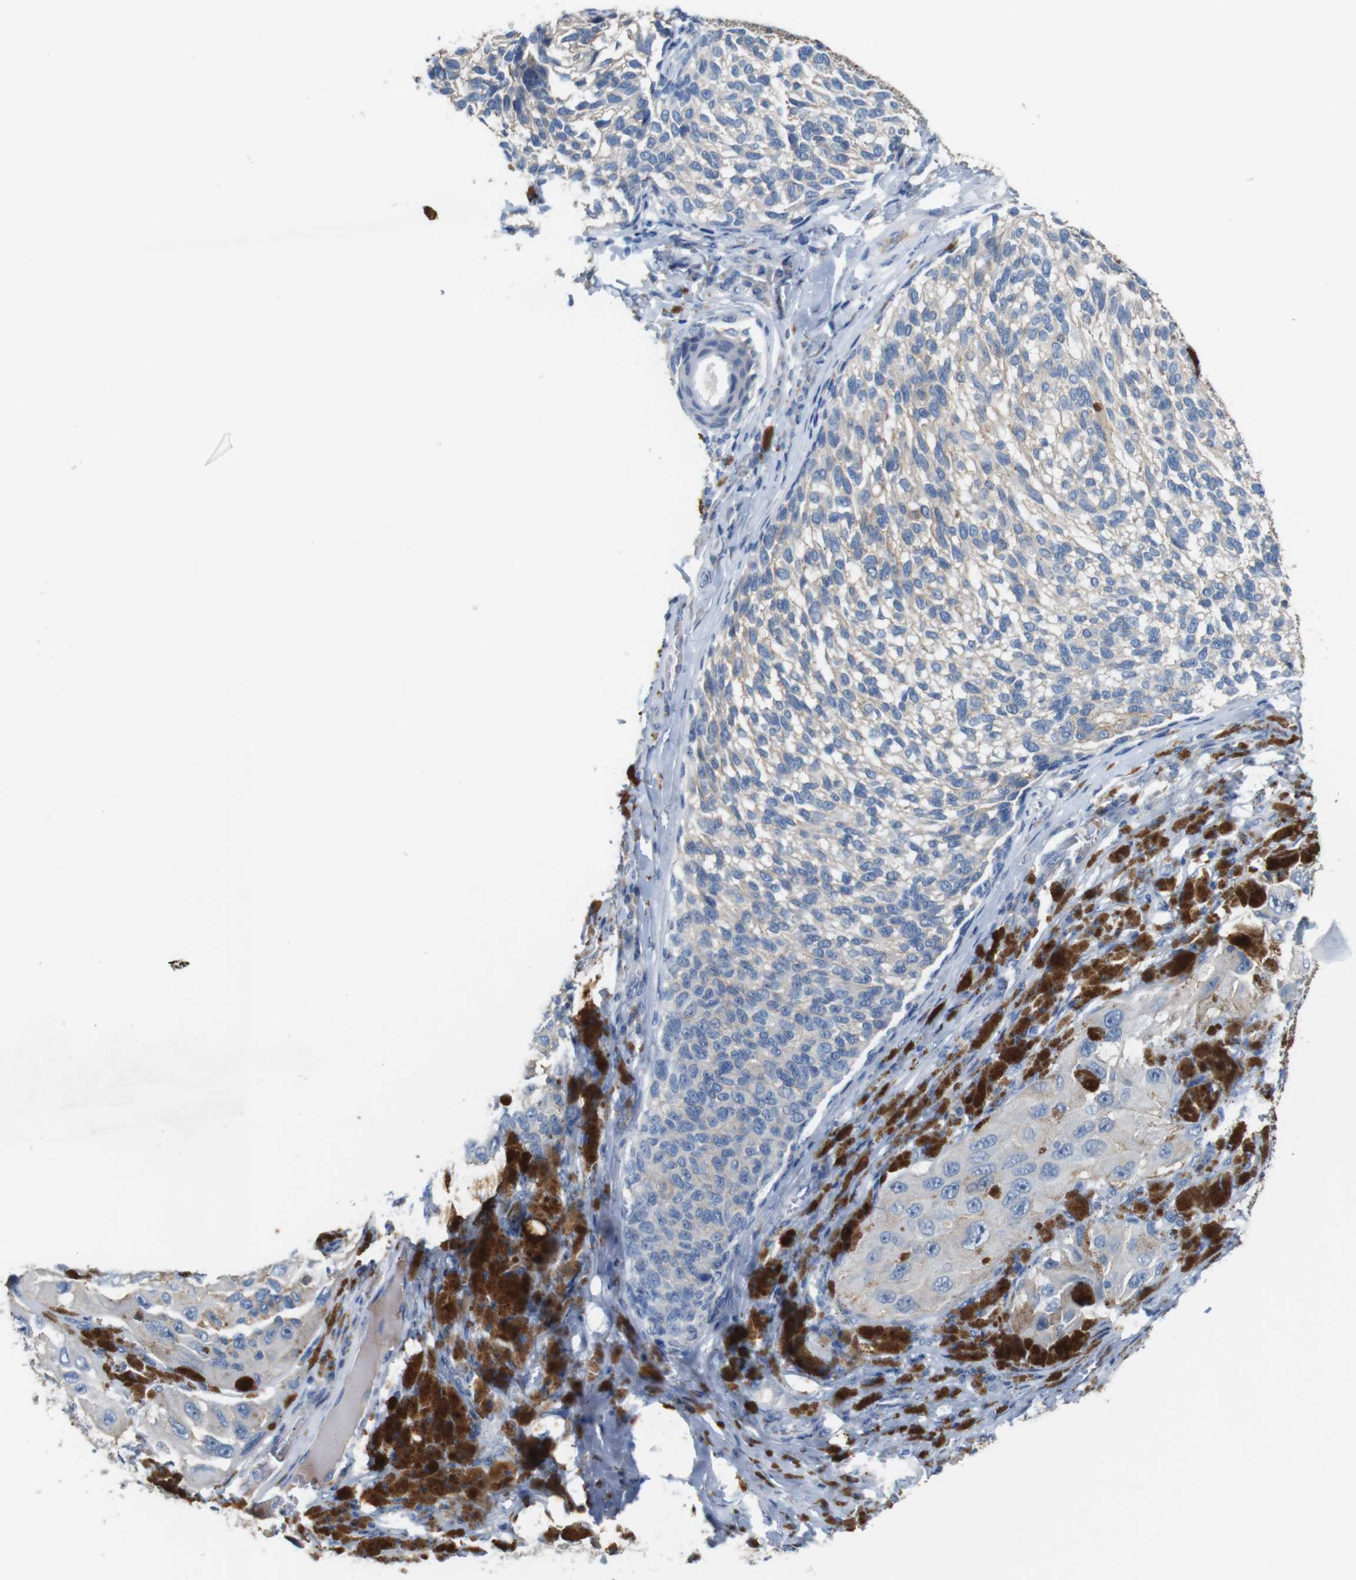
{"staining": {"intensity": "weak", "quantity": "<25%", "location": "cytoplasmic/membranous"}, "tissue": "melanoma", "cell_type": "Tumor cells", "image_type": "cancer", "snomed": [{"axis": "morphology", "description": "Malignant melanoma, NOS"}, {"axis": "topography", "description": "Skin"}], "caption": "Immunohistochemistry photomicrograph of human malignant melanoma stained for a protein (brown), which exhibits no staining in tumor cells.", "gene": "IGSF8", "patient": {"sex": "female", "age": 73}}